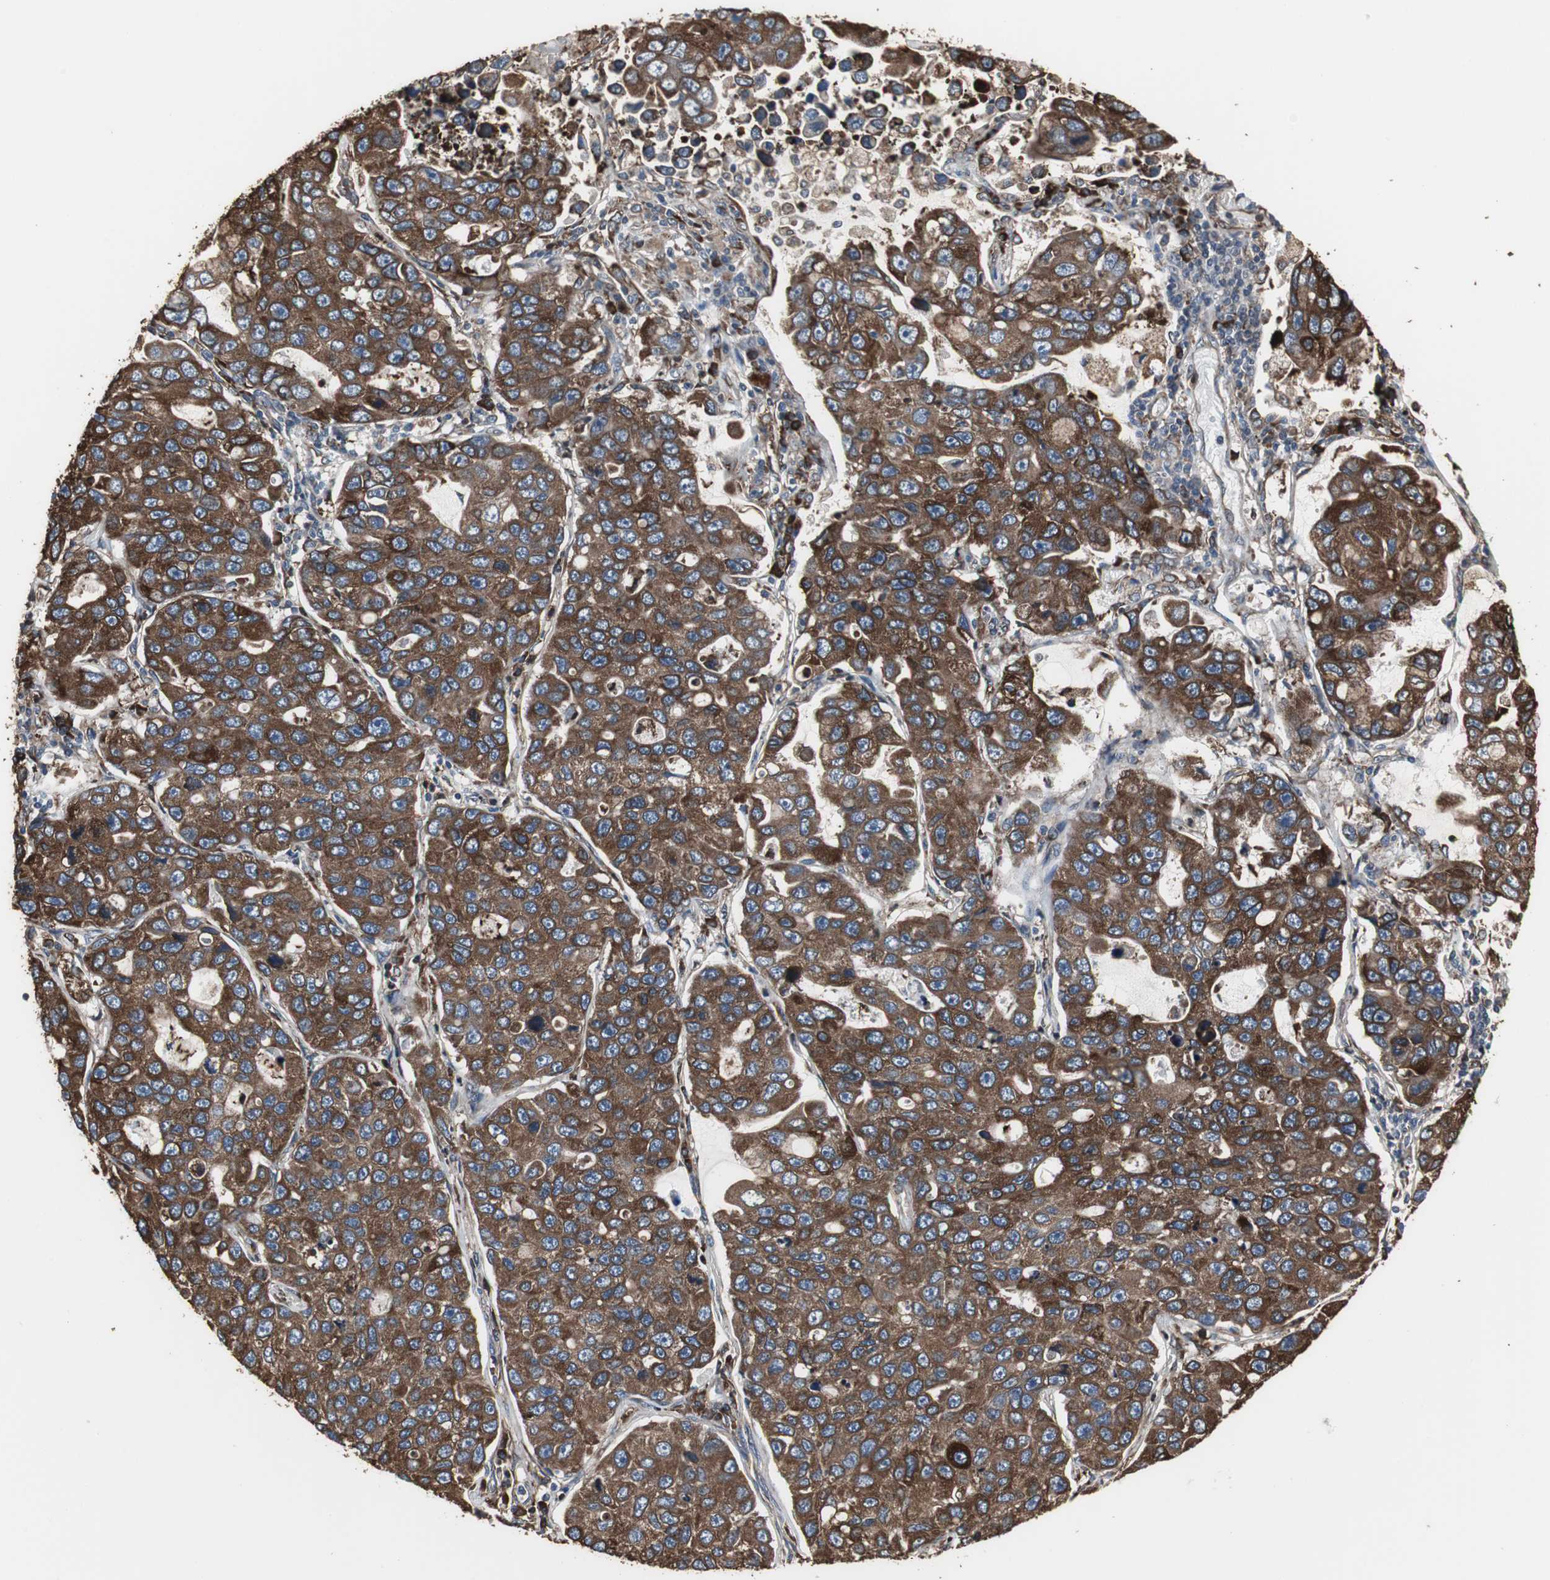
{"staining": {"intensity": "strong", "quantity": ">75%", "location": "cytoplasmic/membranous"}, "tissue": "lung cancer", "cell_type": "Tumor cells", "image_type": "cancer", "snomed": [{"axis": "morphology", "description": "Adenocarcinoma, NOS"}, {"axis": "topography", "description": "Lung"}], "caption": "Protein staining of lung adenocarcinoma tissue shows strong cytoplasmic/membranous expression in about >75% of tumor cells.", "gene": "CALU", "patient": {"sex": "male", "age": 64}}